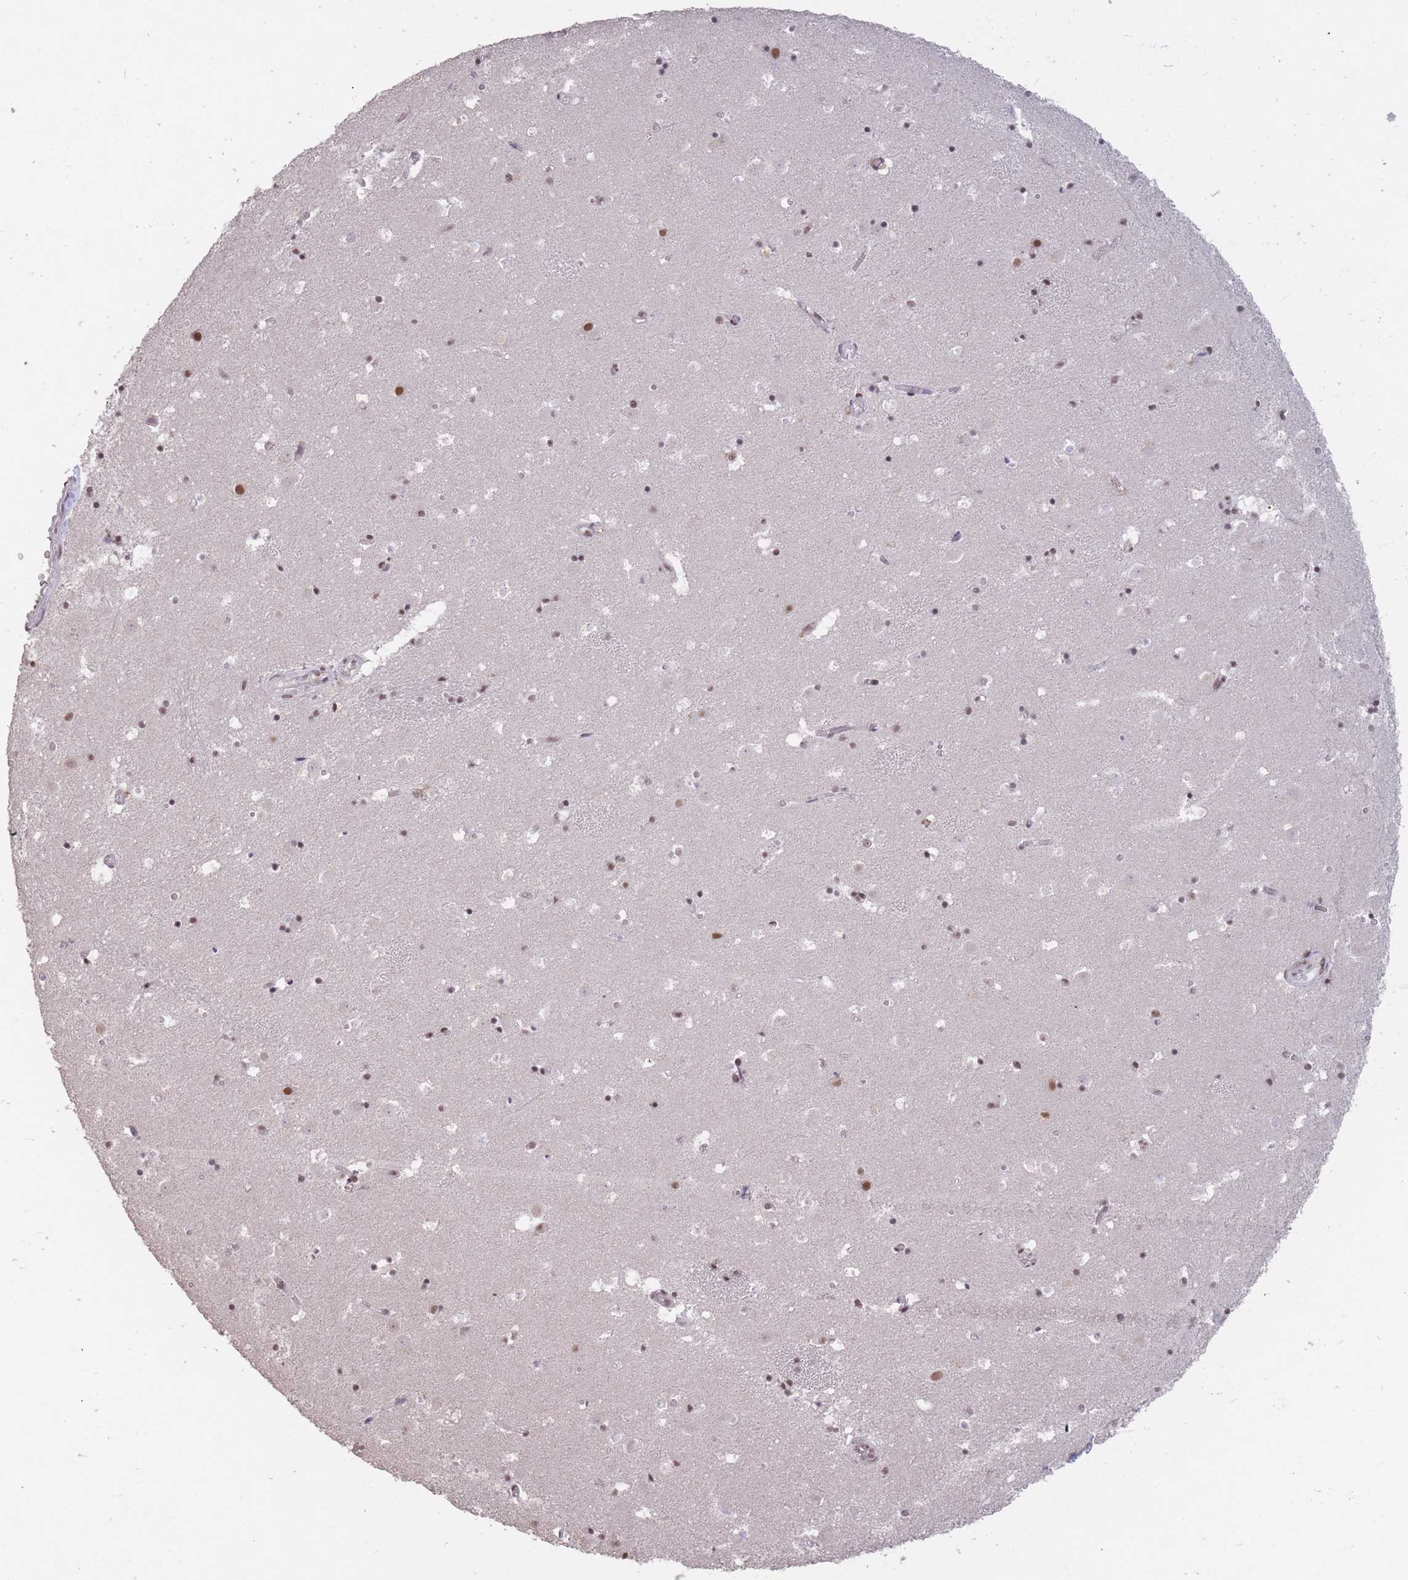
{"staining": {"intensity": "moderate", "quantity": "25%-75%", "location": "nuclear"}, "tissue": "caudate", "cell_type": "Glial cells", "image_type": "normal", "snomed": [{"axis": "morphology", "description": "Normal tissue, NOS"}, {"axis": "topography", "description": "Lateral ventricle wall"}], "caption": "Protein expression analysis of normal human caudate reveals moderate nuclear staining in approximately 25%-75% of glial cells. The staining is performed using DAB brown chromogen to label protein expression. The nuclei are counter-stained blue using hematoxylin.", "gene": "HNRNPUL1", "patient": {"sex": "male", "age": 25}}